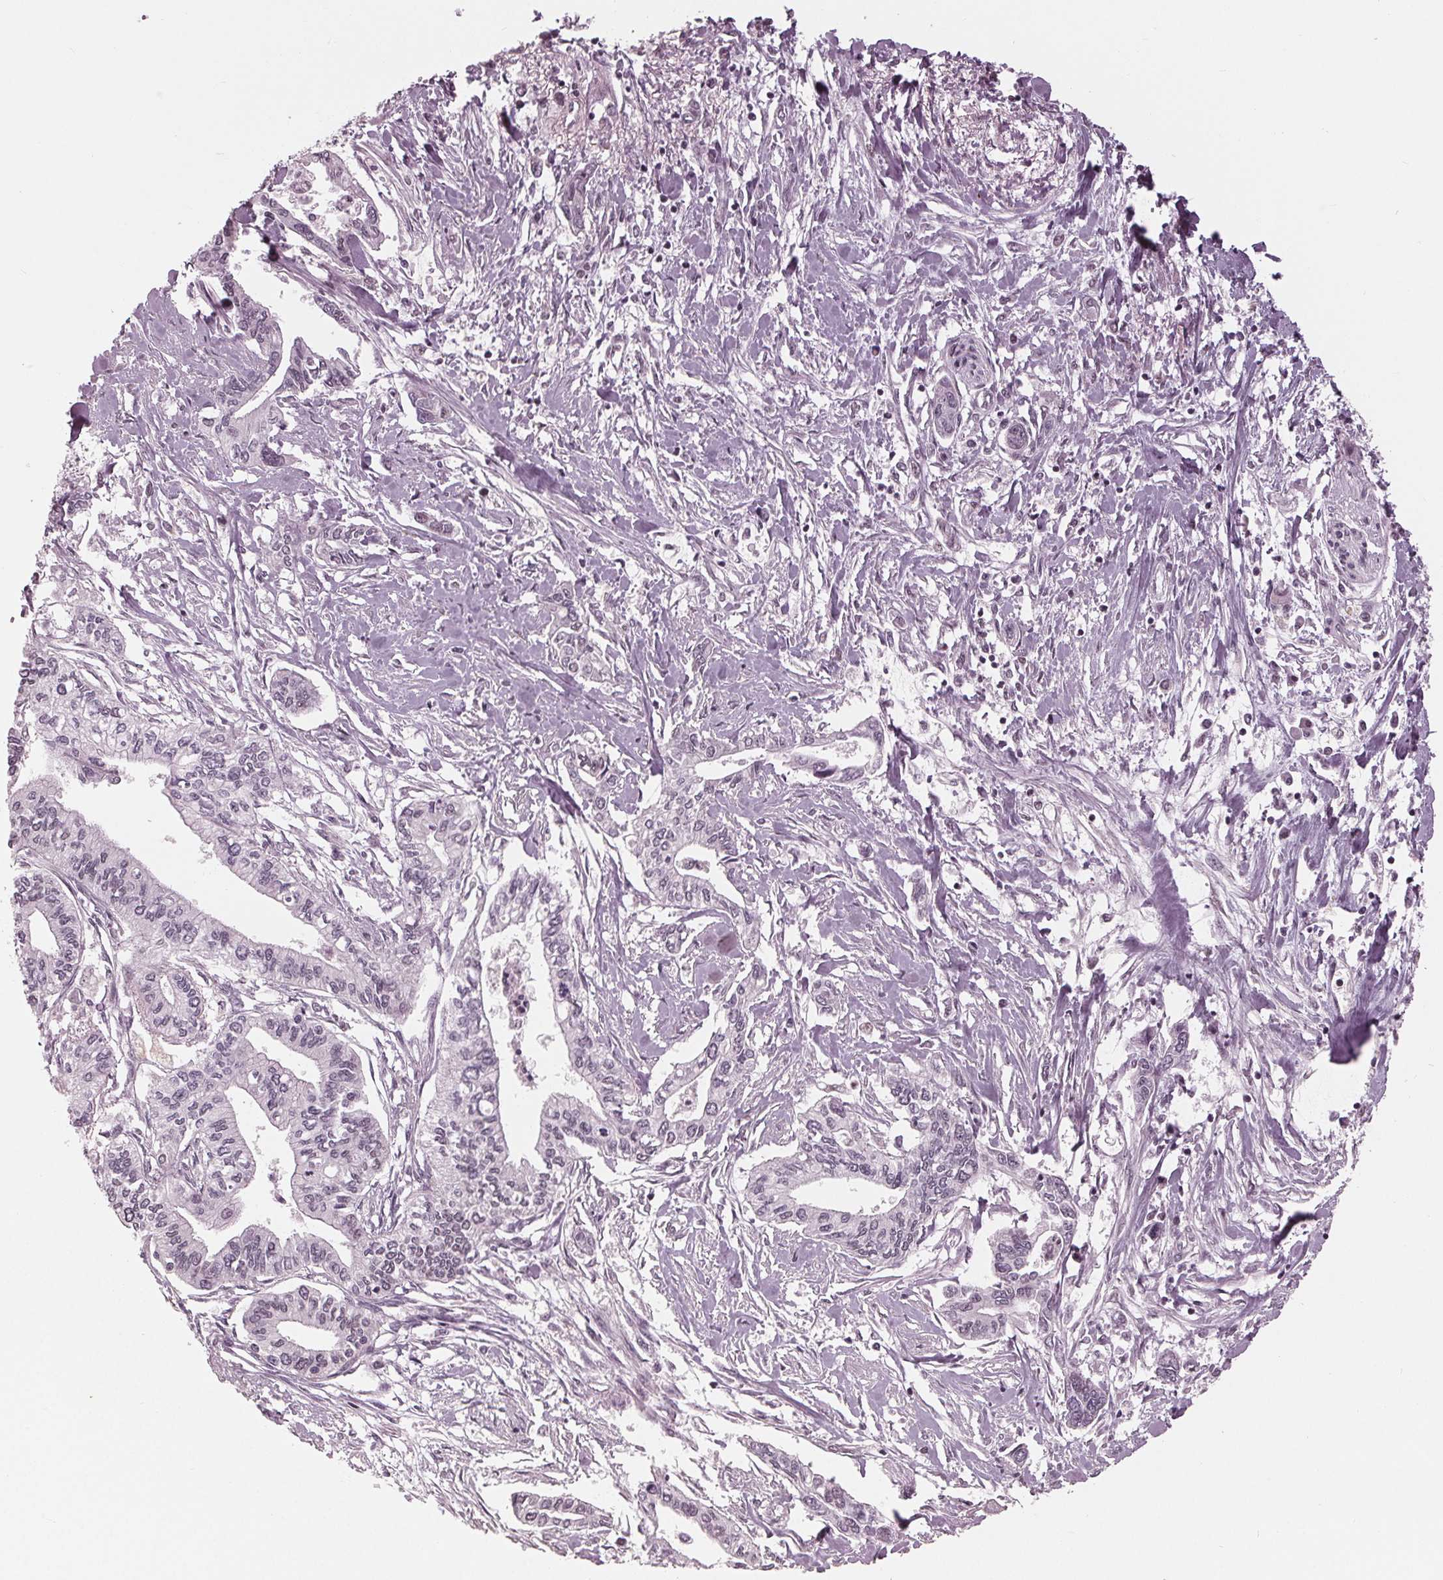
{"staining": {"intensity": "negative", "quantity": "none", "location": "none"}, "tissue": "pancreatic cancer", "cell_type": "Tumor cells", "image_type": "cancer", "snomed": [{"axis": "morphology", "description": "Adenocarcinoma, NOS"}, {"axis": "topography", "description": "Pancreas"}], "caption": "High magnification brightfield microscopy of pancreatic cancer (adenocarcinoma) stained with DAB (3,3'-diaminobenzidine) (brown) and counterstained with hematoxylin (blue): tumor cells show no significant positivity.", "gene": "DNMT3L", "patient": {"sex": "male", "age": 60}}